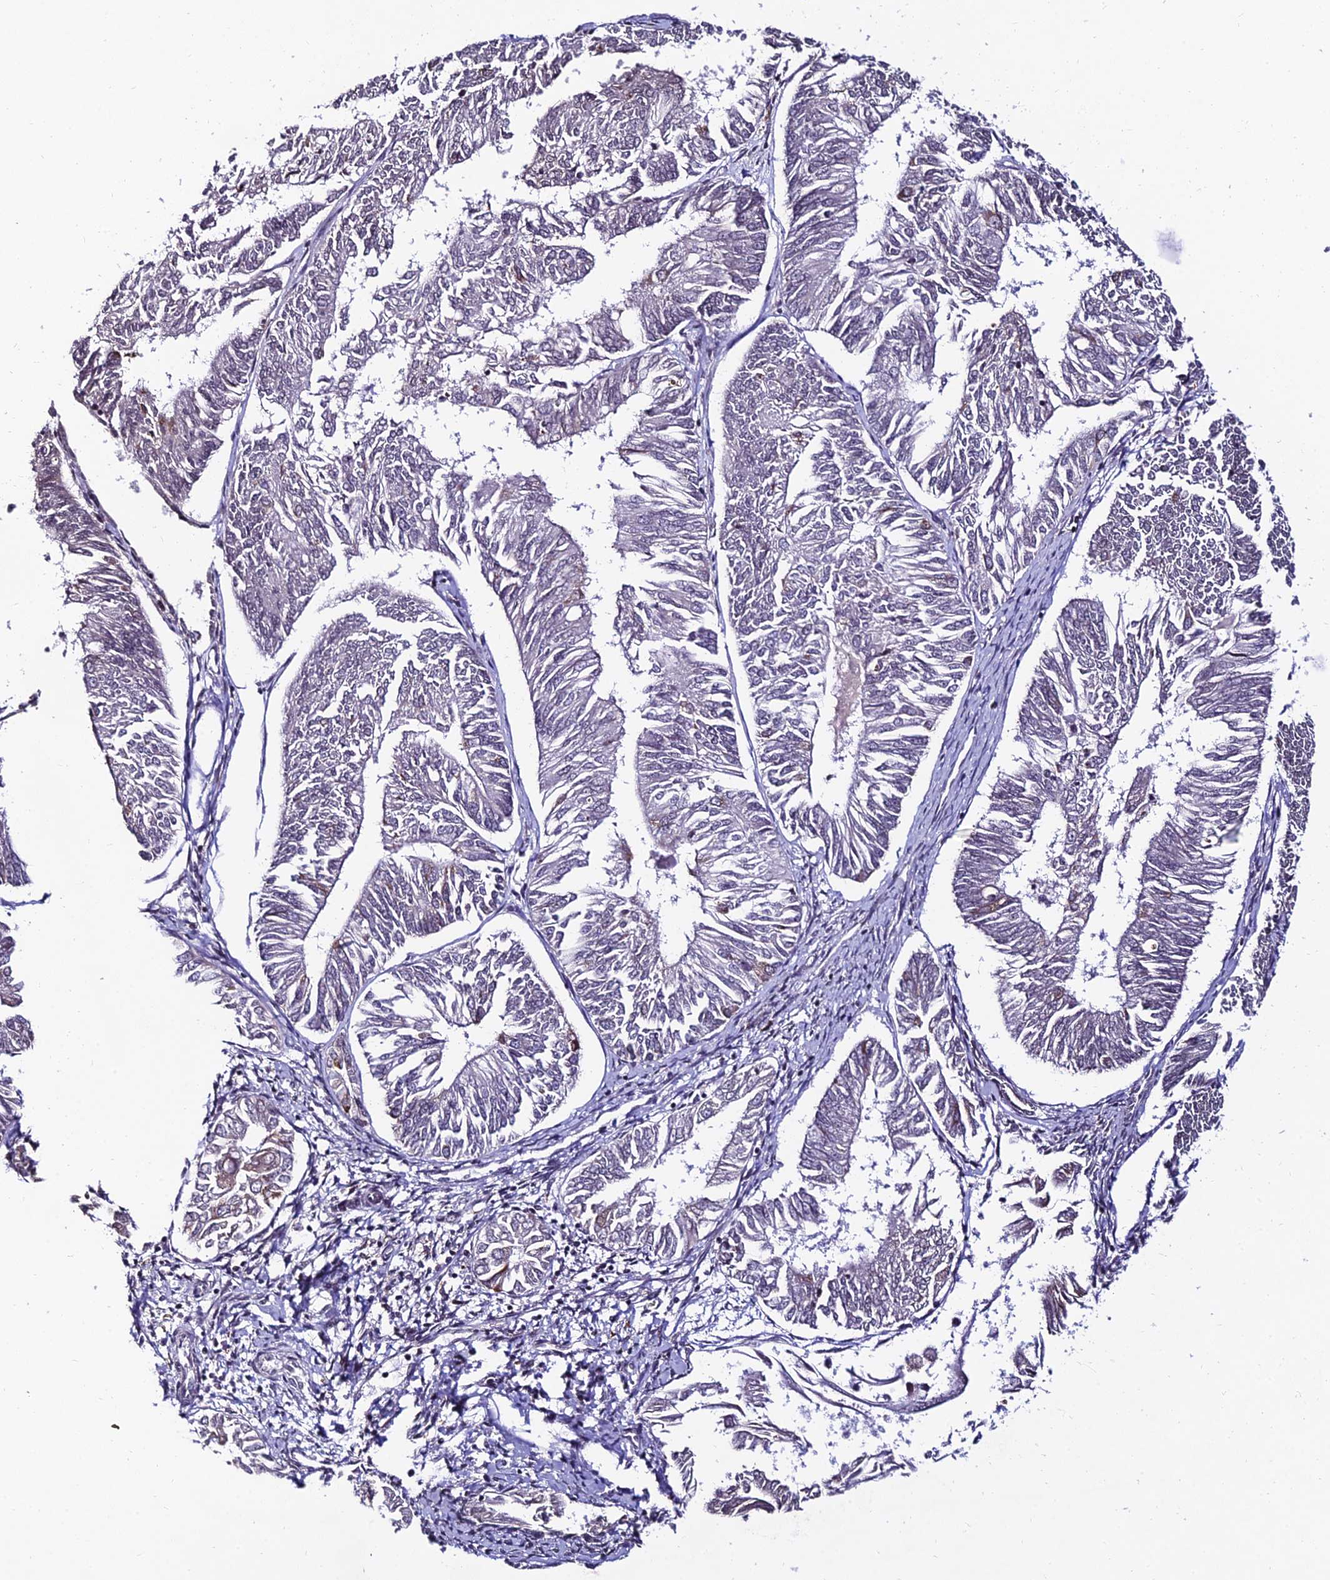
{"staining": {"intensity": "negative", "quantity": "none", "location": "none"}, "tissue": "endometrial cancer", "cell_type": "Tumor cells", "image_type": "cancer", "snomed": [{"axis": "morphology", "description": "Adenocarcinoma, NOS"}, {"axis": "topography", "description": "Endometrium"}], "caption": "Immunohistochemical staining of endometrial adenocarcinoma reveals no significant staining in tumor cells. Brightfield microscopy of immunohistochemistry stained with DAB (brown) and hematoxylin (blue), captured at high magnification.", "gene": "CDNF", "patient": {"sex": "female", "age": 58}}